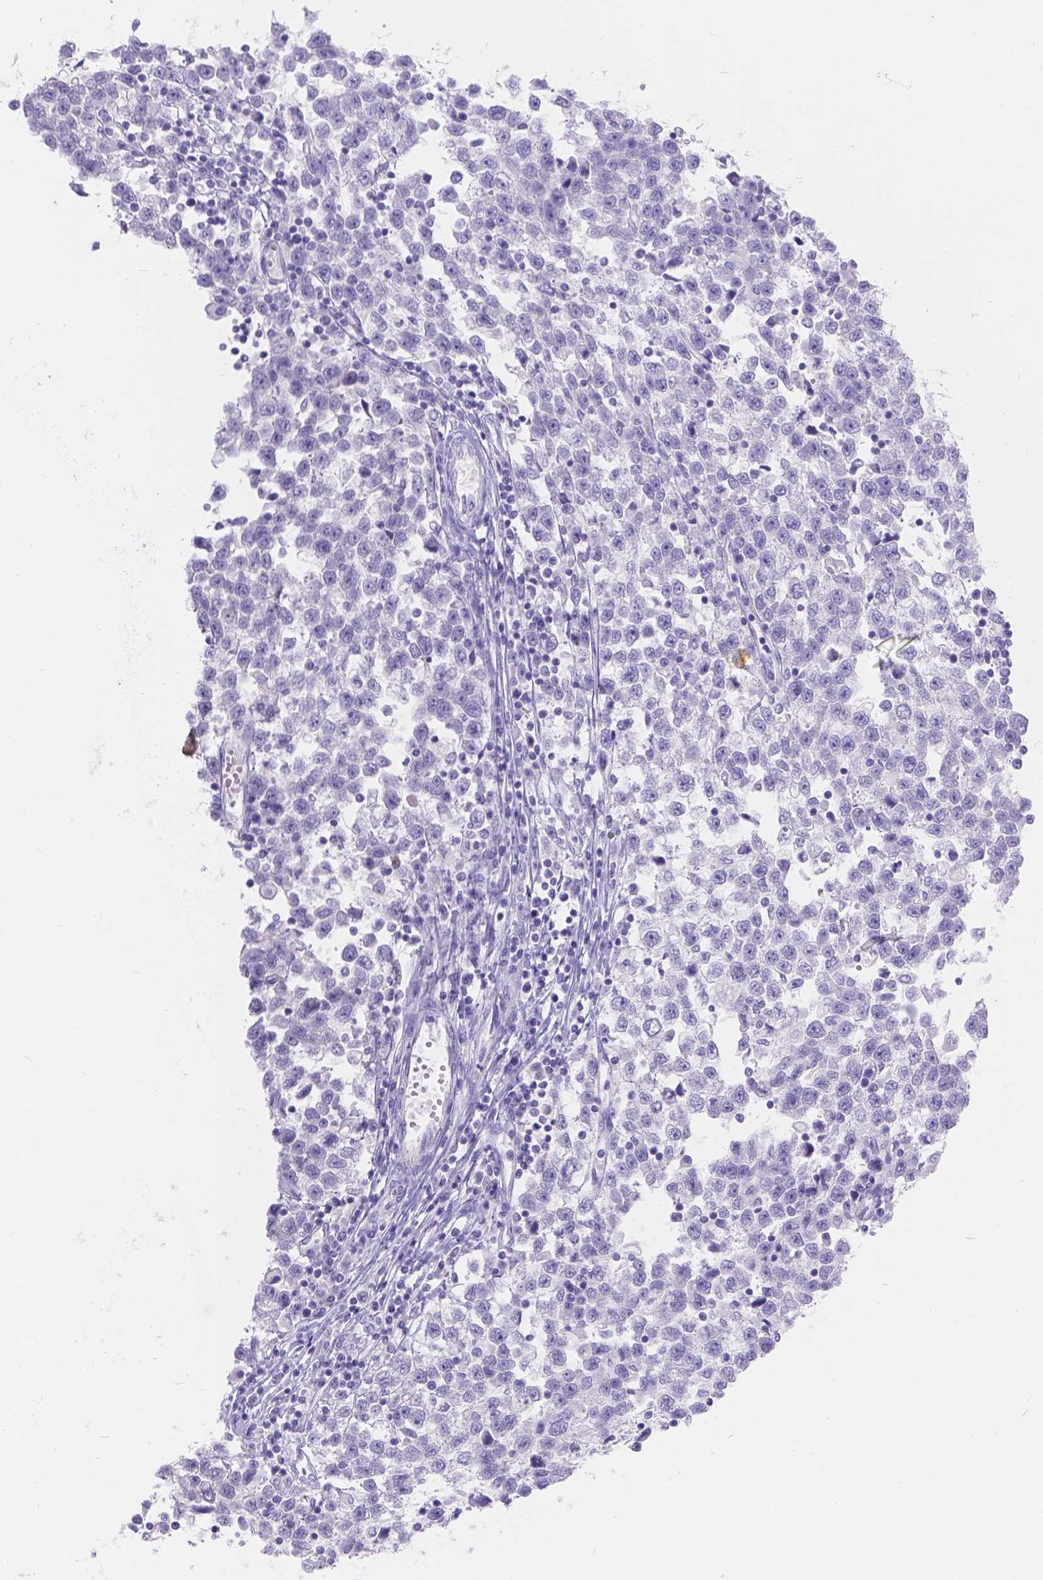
{"staining": {"intensity": "negative", "quantity": "none", "location": "none"}, "tissue": "testis cancer", "cell_type": "Tumor cells", "image_type": "cancer", "snomed": [{"axis": "morphology", "description": "Seminoma, NOS"}, {"axis": "topography", "description": "Testis"}], "caption": "Immunohistochemistry (IHC) image of neoplastic tissue: human testis cancer stained with DAB demonstrates no significant protein expression in tumor cells.", "gene": "GNRHR", "patient": {"sex": "male", "age": 34}}